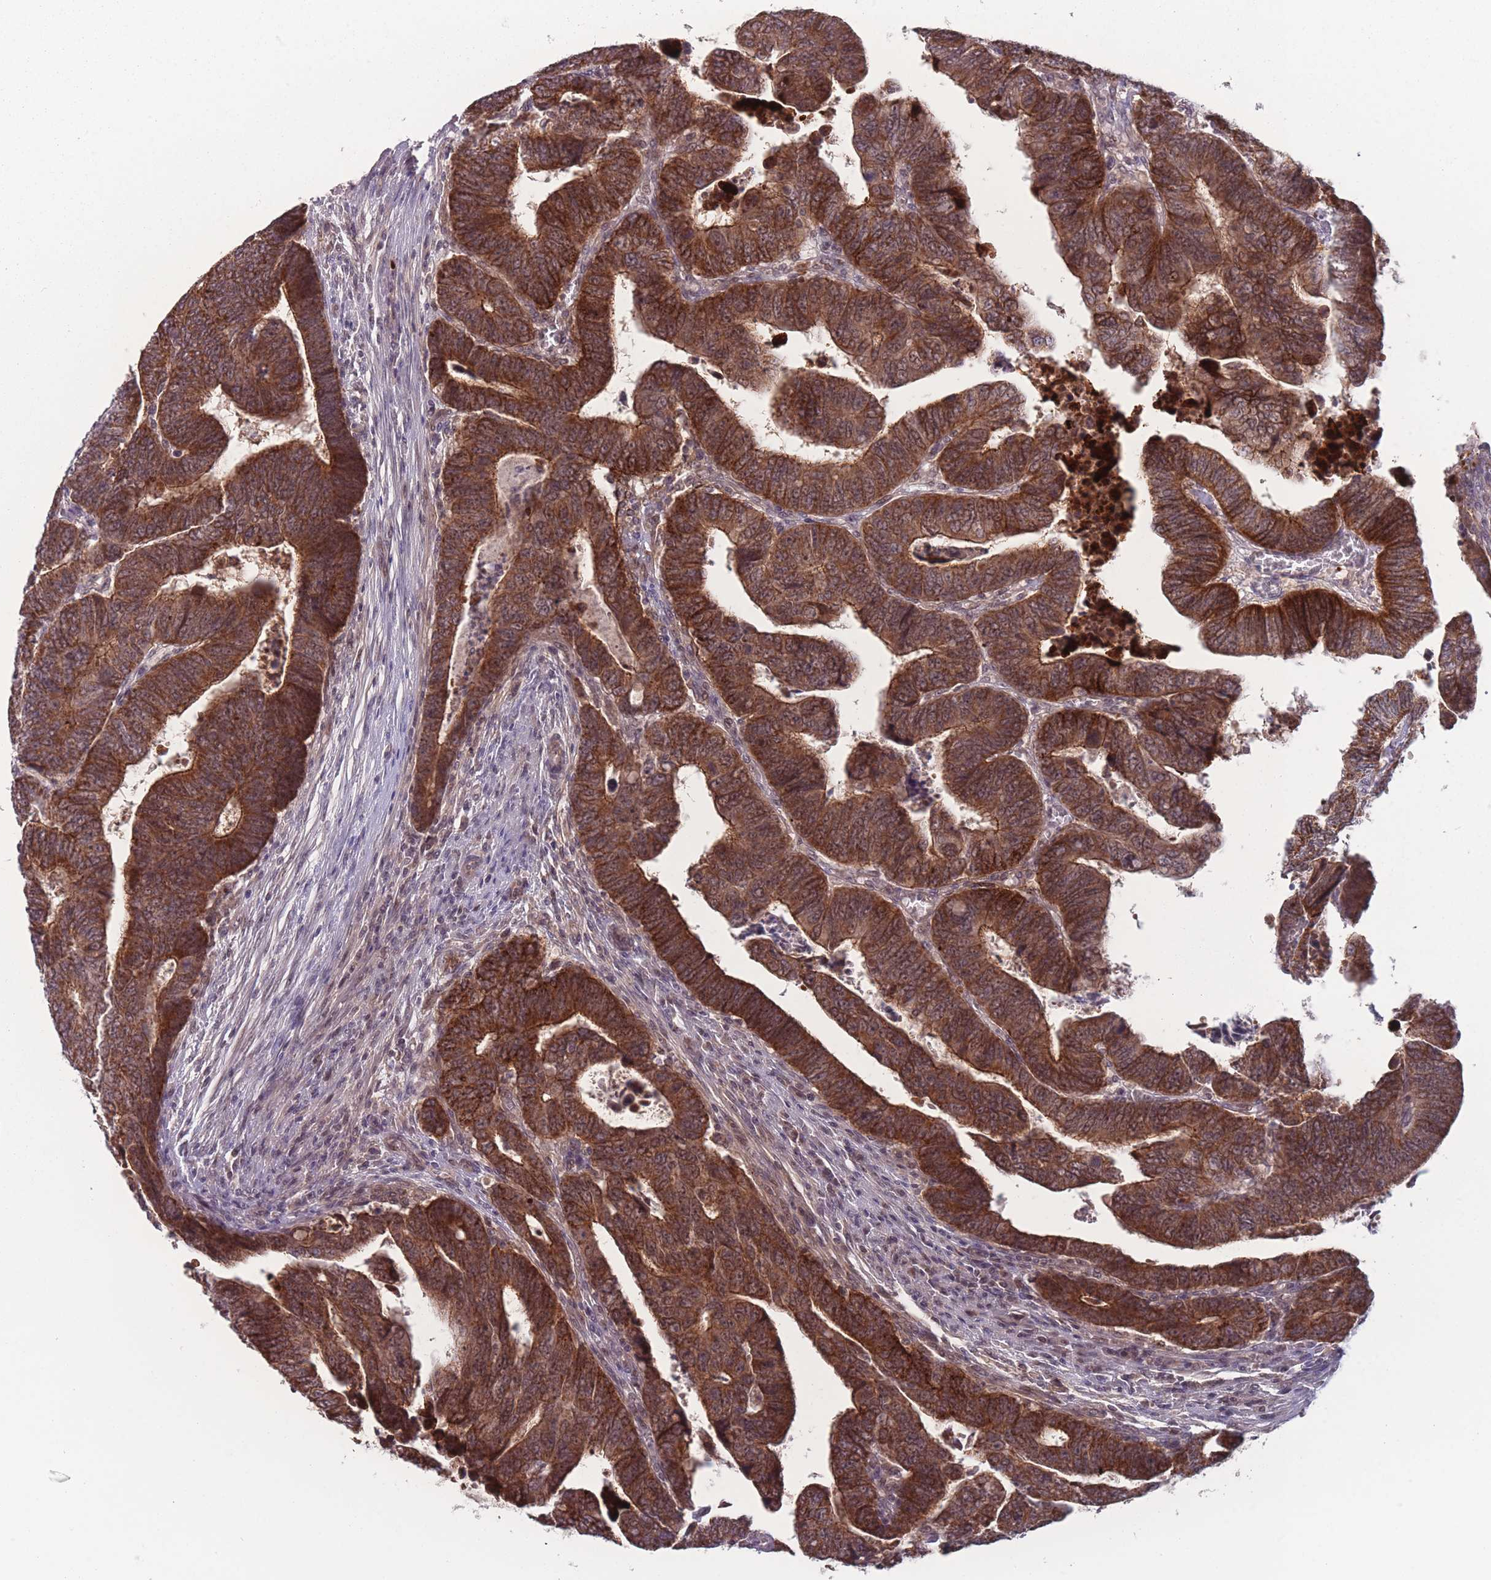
{"staining": {"intensity": "strong", "quantity": ">75%", "location": "cytoplasmic/membranous"}, "tissue": "colorectal cancer", "cell_type": "Tumor cells", "image_type": "cancer", "snomed": [{"axis": "morphology", "description": "Normal tissue, NOS"}, {"axis": "morphology", "description": "Adenocarcinoma, NOS"}, {"axis": "topography", "description": "Rectum"}], "caption": "About >75% of tumor cells in colorectal cancer (adenocarcinoma) display strong cytoplasmic/membranous protein expression as visualized by brown immunohistochemical staining.", "gene": "TMEM232", "patient": {"sex": "female", "age": 65}}